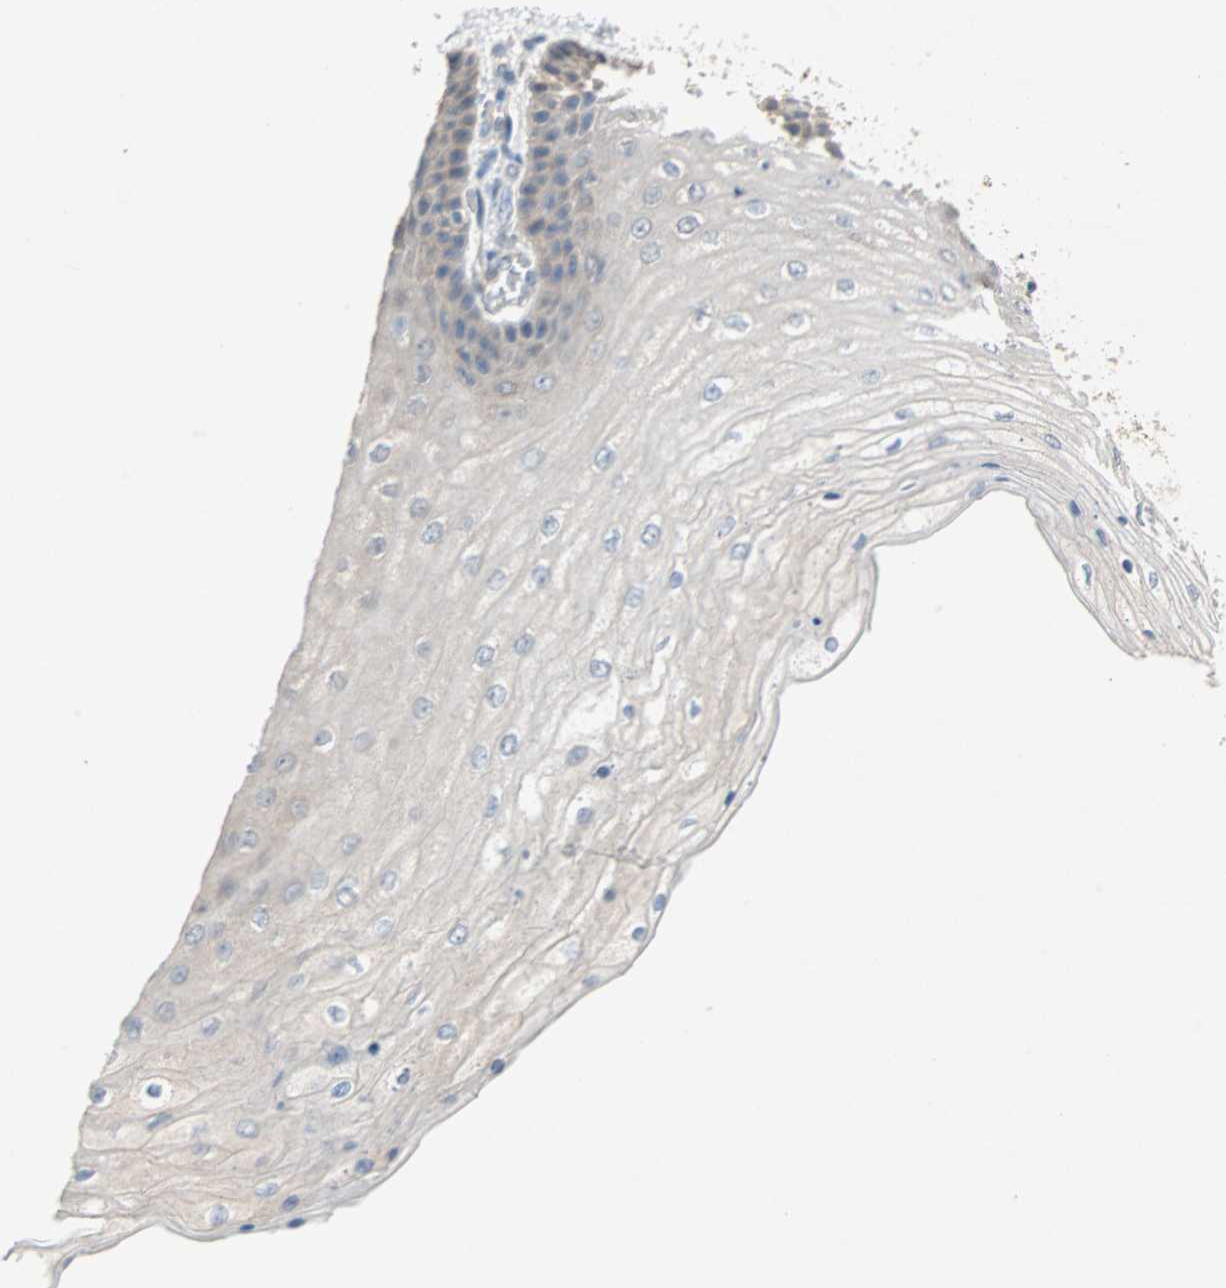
{"staining": {"intensity": "weak", "quantity": "<25%", "location": "cytoplasmic/membranous"}, "tissue": "skin", "cell_type": "Epidermal cells", "image_type": "normal", "snomed": [{"axis": "morphology", "description": "Normal tissue, NOS"}, {"axis": "topography", "description": "Anal"}], "caption": "This is an immunohistochemistry image of unremarkable skin. There is no positivity in epidermal cells.", "gene": "MPI", "patient": {"sex": "female", "age": 46}}